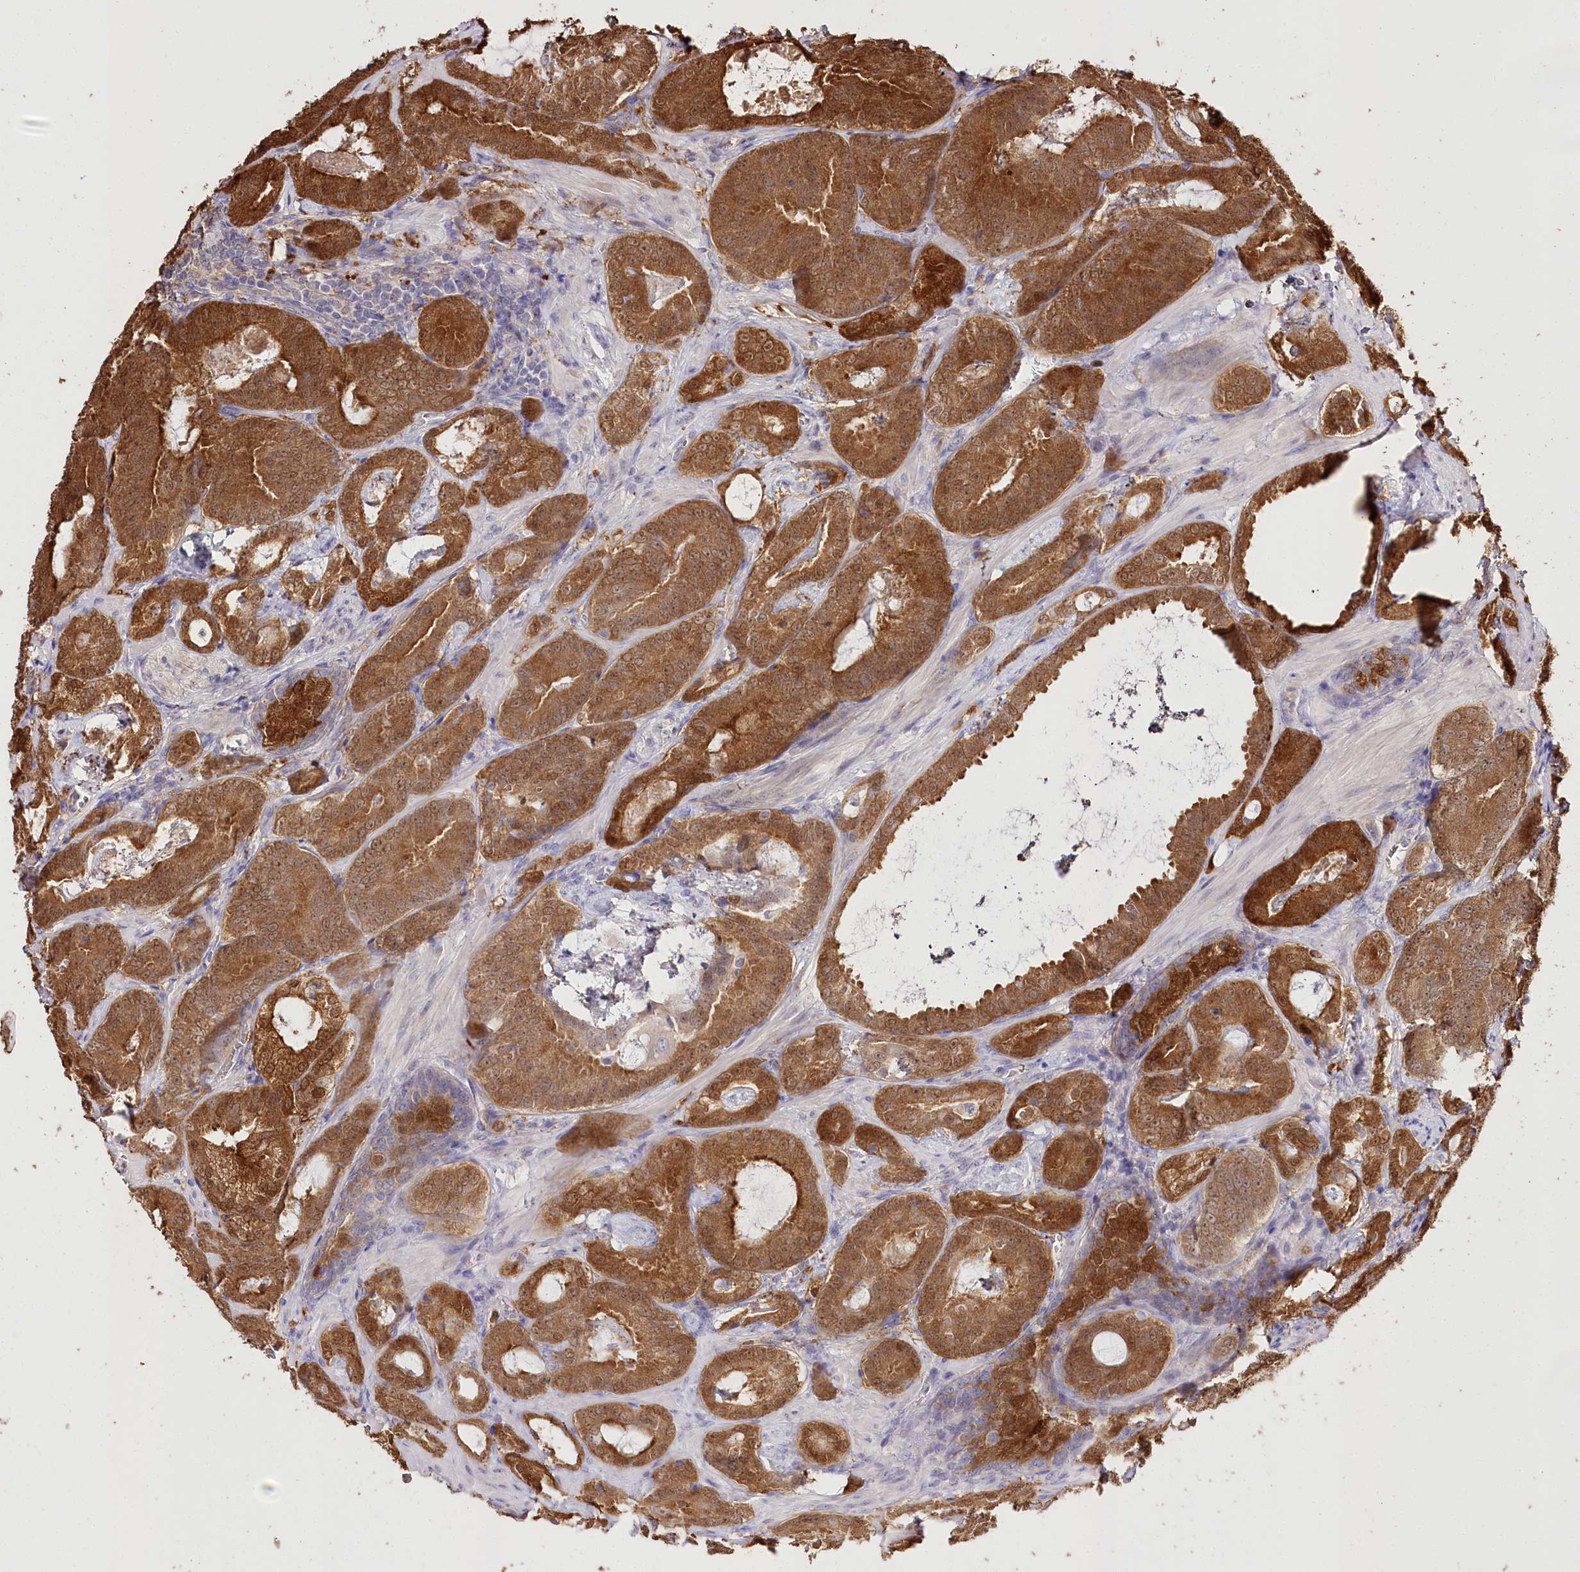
{"staining": {"intensity": "moderate", "quantity": ">75%", "location": "cytoplasmic/membranous"}, "tissue": "prostate cancer", "cell_type": "Tumor cells", "image_type": "cancer", "snomed": [{"axis": "morphology", "description": "Adenocarcinoma, Low grade"}, {"axis": "topography", "description": "Prostate"}], "caption": "Protein expression analysis of human prostate cancer reveals moderate cytoplasmic/membranous positivity in about >75% of tumor cells.", "gene": "R3HDM2", "patient": {"sex": "male", "age": 60}}